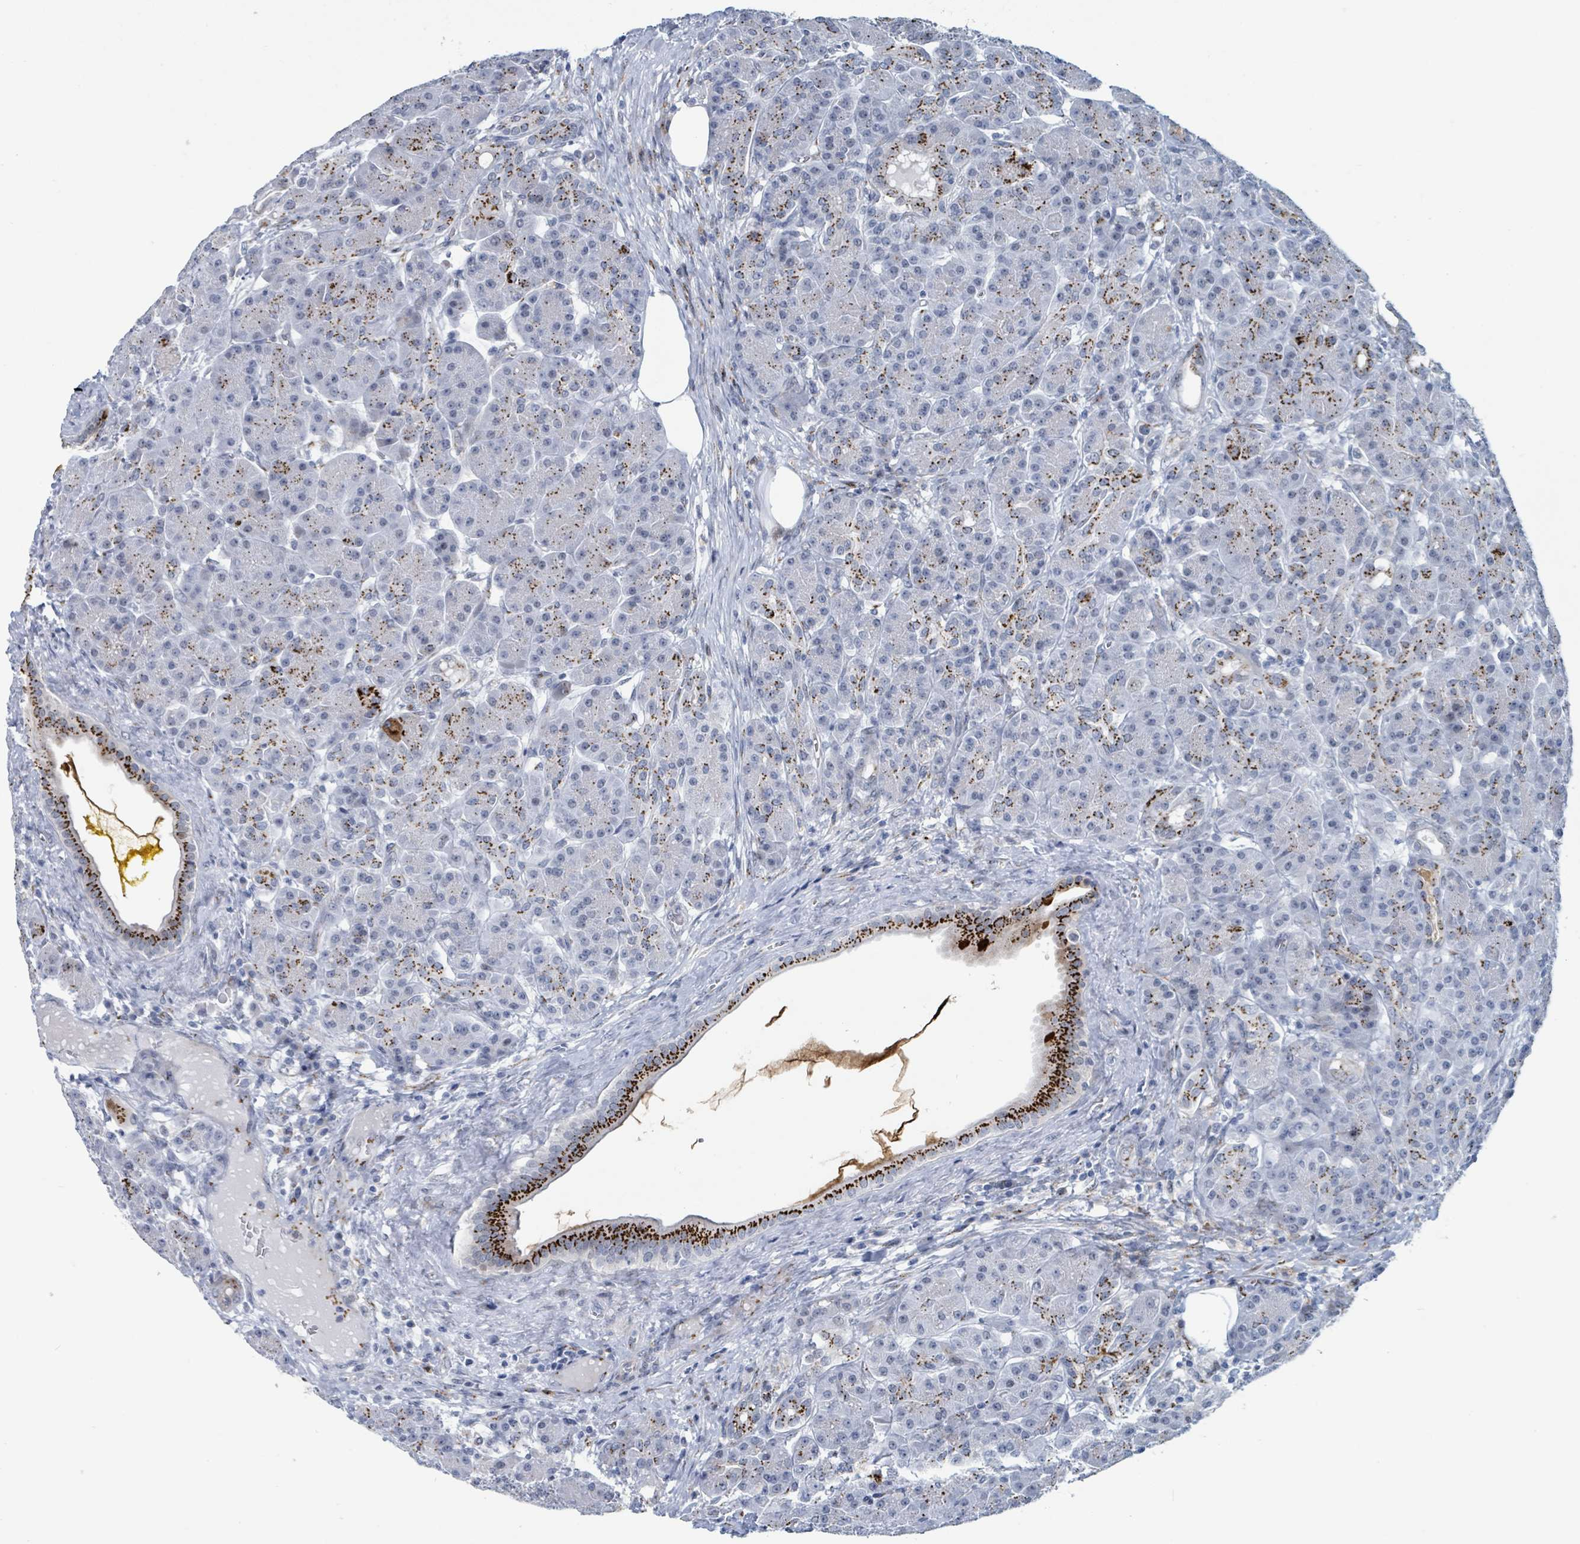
{"staining": {"intensity": "moderate", "quantity": "25%-75%", "location": "cytoplasmic/membranous"}, "tissue": "pancreas", "cell_type": "Exocrine glandular cells", "image_type": "normal", "snomed": [{"axis": "morphology", "description": "Normal tissue, NOS"}, {"axis": "topography", "description": "Pancreas"}], "caption": "A histopathology image of pancreas stained for a protein exhibits moderate cytoplasmic/membranous brown staining in exocrine glandular cells.", "gene": "DCAF5", "patient": {"sex": "male", "age": 63}}